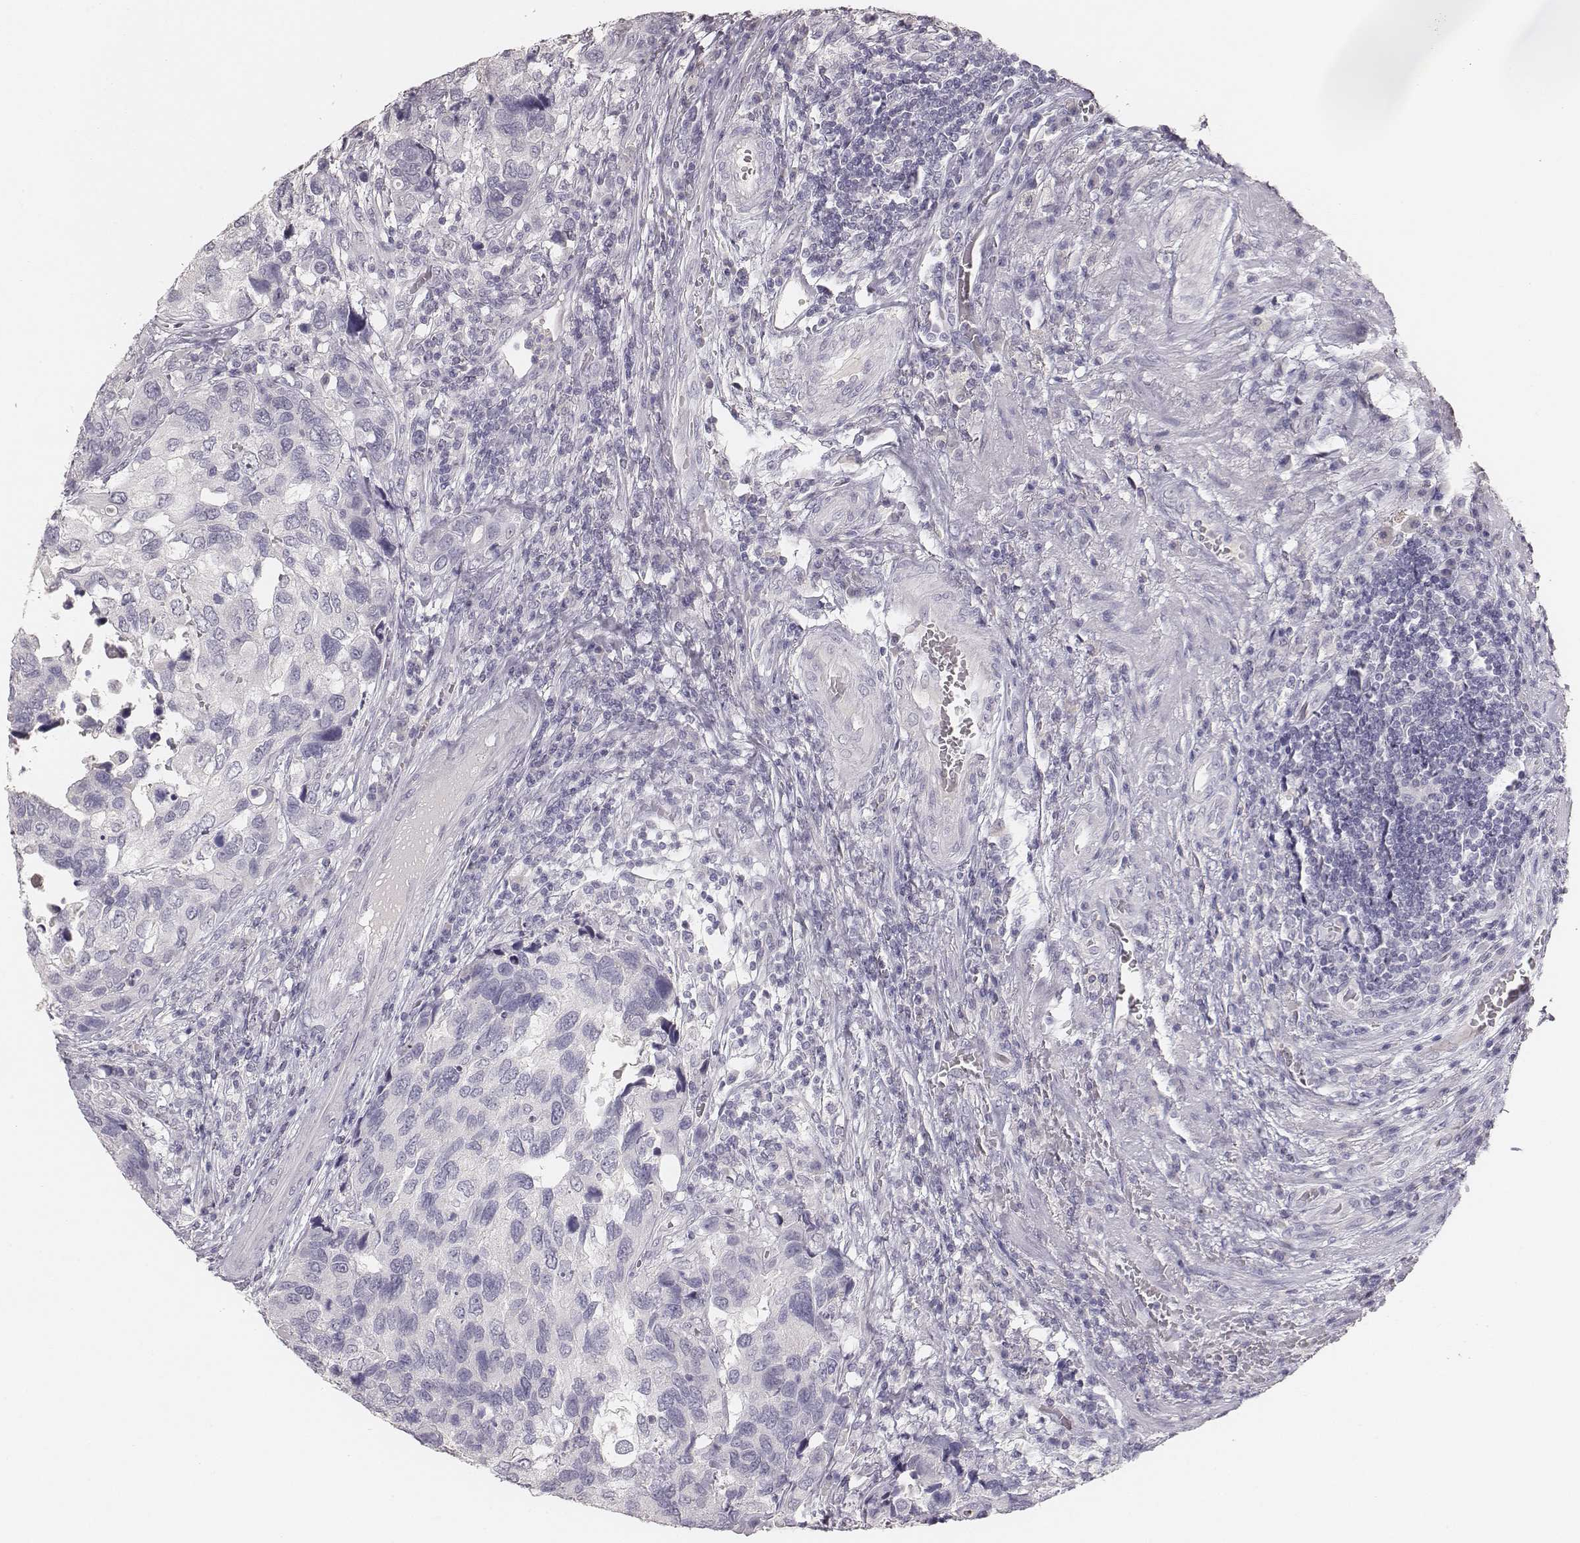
{"staining": {"intensity": "negative", "quantity": "none", "location": "none"}, "tissue": "urothelial cancer", "cell_type": "Tumor cells", "image_type": "cancer", "snomed": [{"axis": "morphology", "description": "Urothelial carcinoma, High grade"}, {"axis": "topography", "description": "Urinary bladder"}], "caption": "This is an immunohistochemistry photomicrograph of urothelial carcinoma (high-grade). There is no positivity in tumor cells.", "gene": "MYH6", "patient": {"sex": "male", "age": 60}}